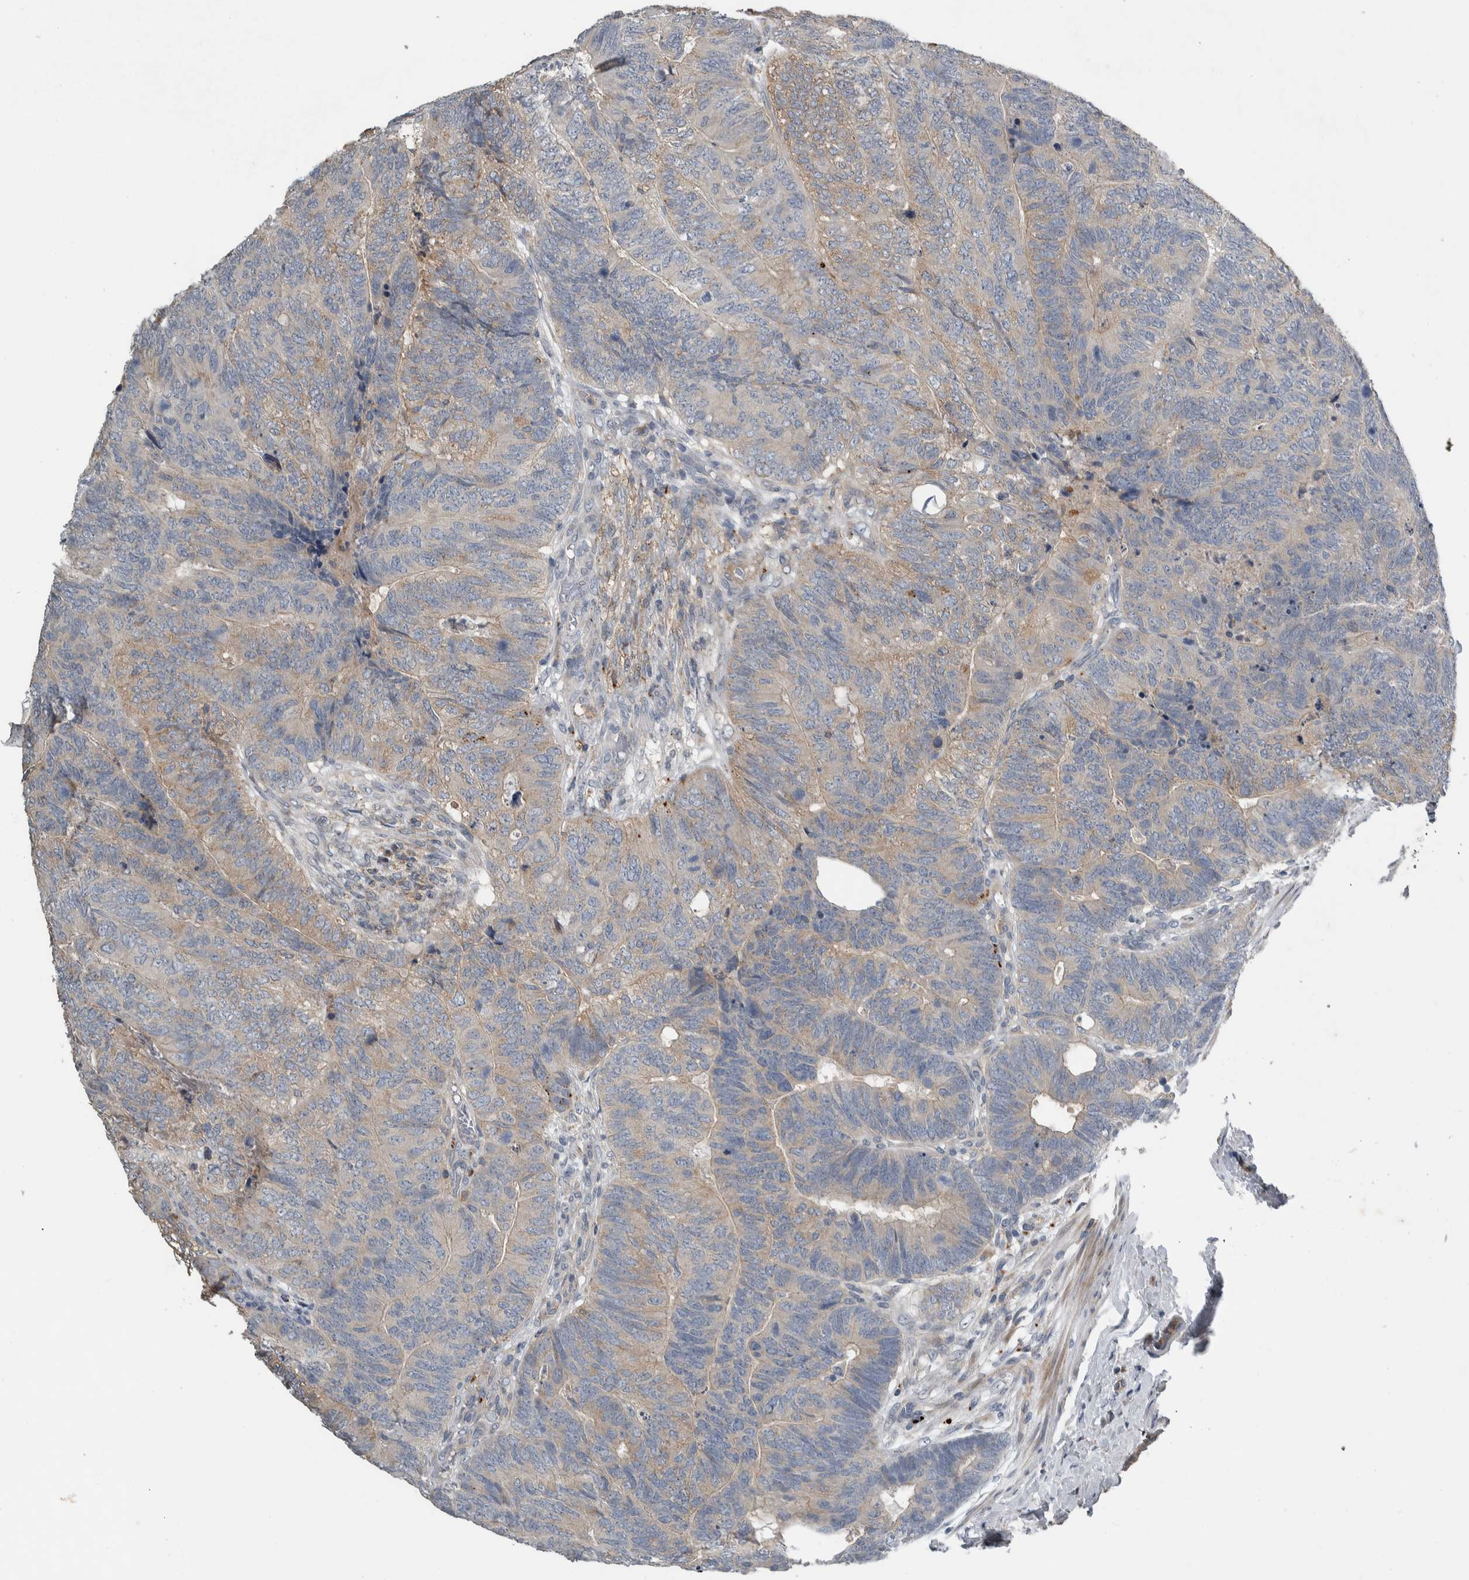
{"staining": {"intensity": "weak", "quantity": "25%-75%", "location": "cytoplasmic/membranous"}, "tissue": "colorectal cancer", "cell_type": "Tumor cells", "image_type": "cancer", "snomed": [{"axis": "morphology", "description": "Adenocarcinoma, NOS"}, {"axis": "topography", "description": "Colon"}], "caption": "Adenocarcinoma (colorectal) tissue shows weak cytoplasmic/membranous expression in about 25%-75% of tumor cells, visualized by immunohistochemistry.", "gene": "NT5C2", "patient": {"sex": "female", "age": 67}}